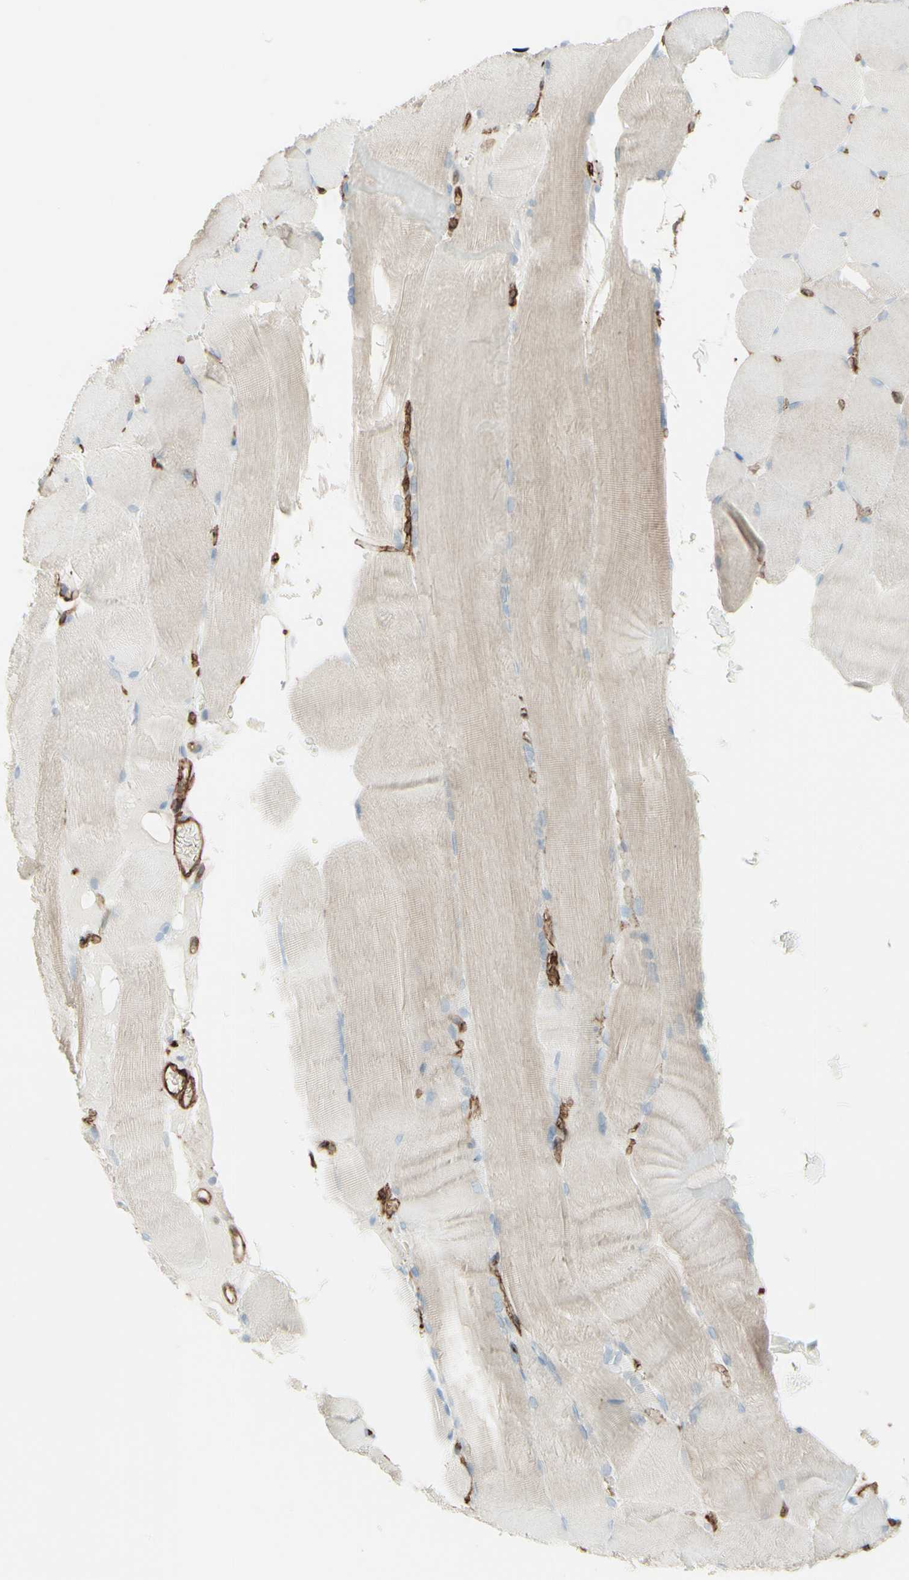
{"staining": {"intensity": "weak", "quantity": "<25%", "location": "cytoplasmic/membranous"}, "tissue": "skeletal muscle", "cell_type": "Myocytes", "image_type": "normal", "snomed": [{"axis": "morphology", "description": "Normal tissue, NOS"}, {"axis": "topography", "description": "Skin"}, {"axis": "topography", "description": "Skeletal muscle"}], "caption": "IHC image of unremarkable skeletal muscle: skeletal muscle stained with DAB displays no significant protein expression in myocytes. Nuclei are stained in blue.", "gene": "HLA", "patient": {"sex": "male", "age": 83}}